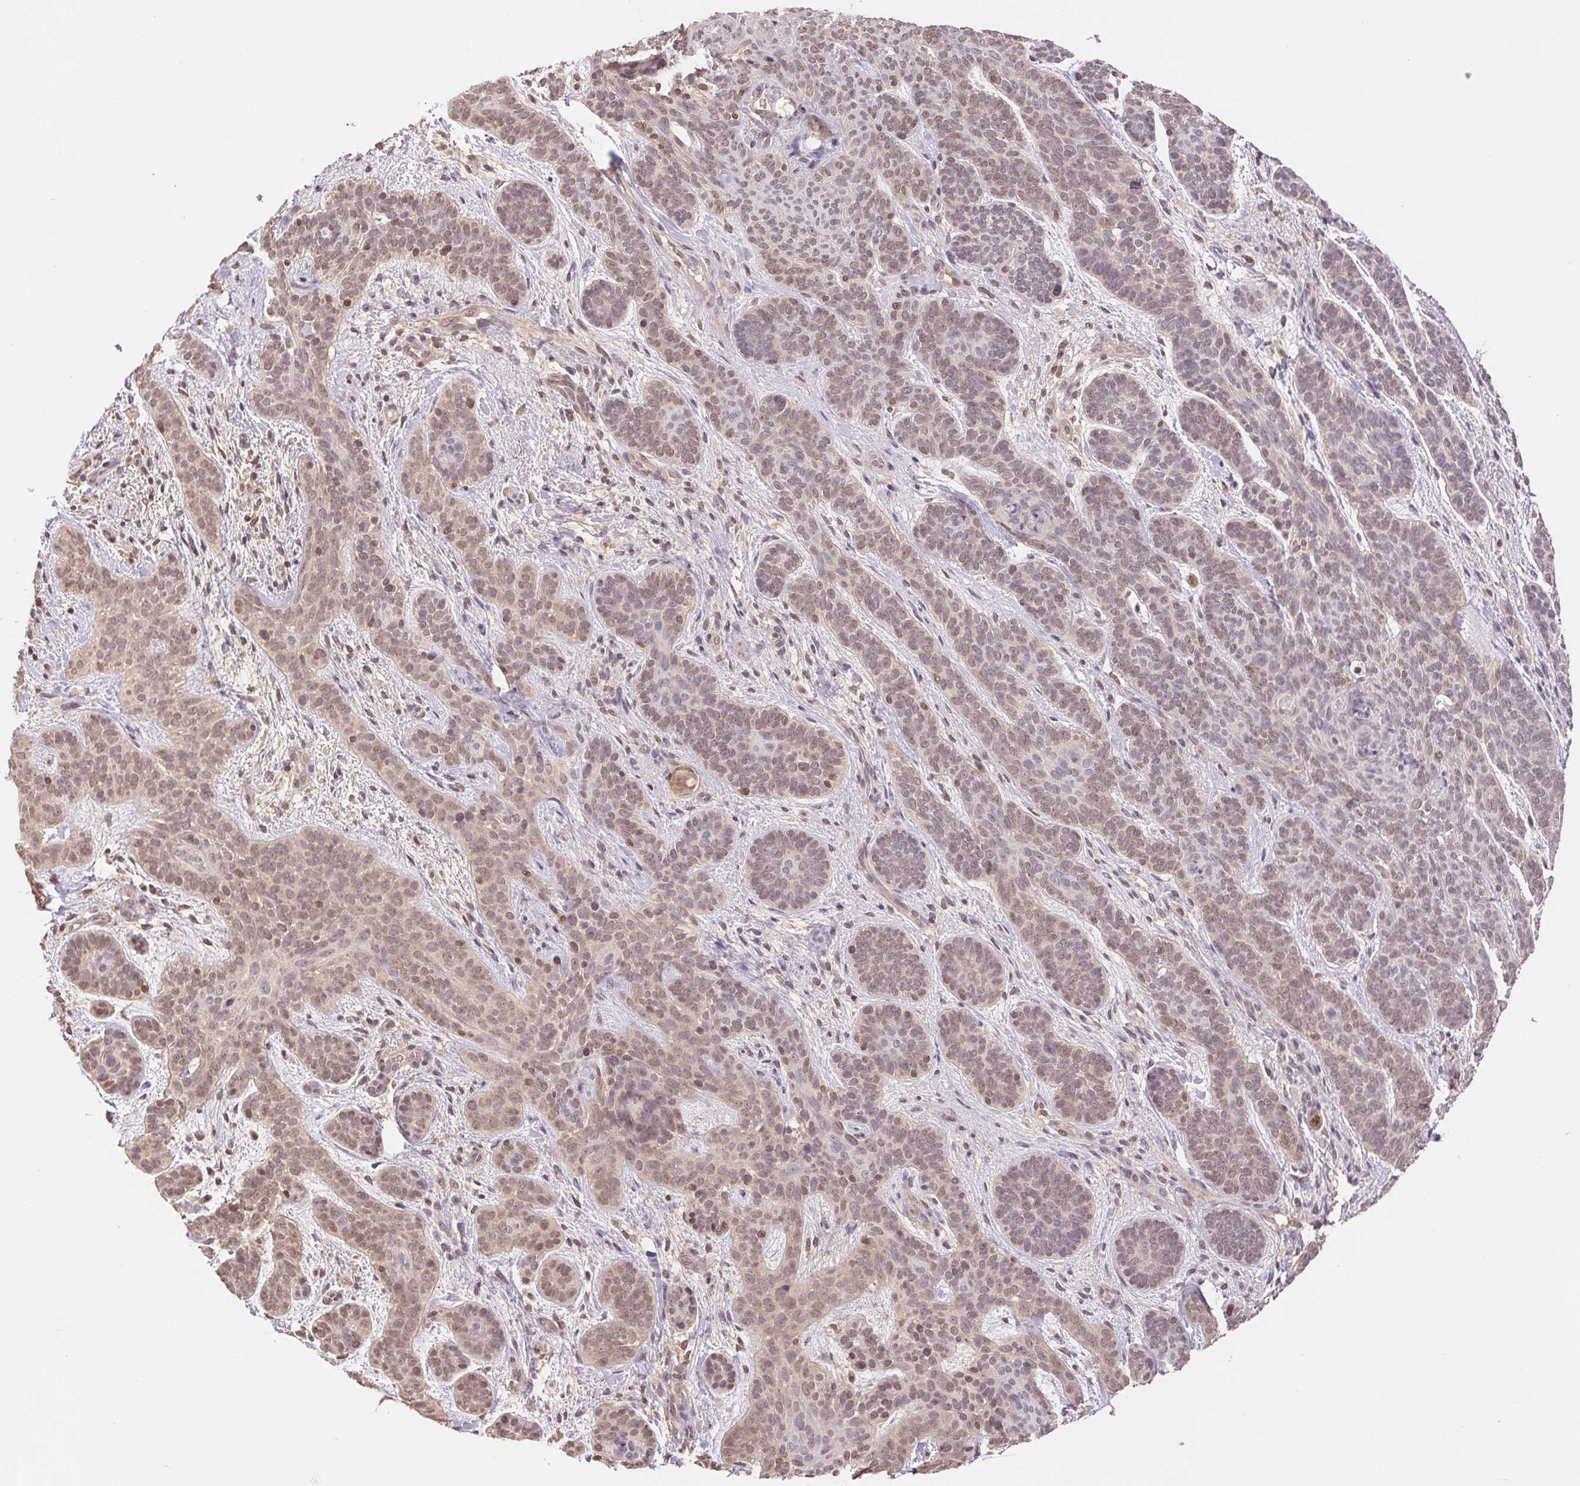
{"staining": {"intensity": "weak", "quantity": ">75%", "location": "nuclear"}, "tissue": "skin cancer", "cell_type": "Tumor cells", "image_type": "cancer", "snomed": [{"axis": "morphology", "description": "Basal cell carcinoma"}, {"axis": "topography", "description": "Skin"}], "caption": "The photomicrograph reveals staining of basal cell carcinoma (skin), revealing weak nuclear protein positivity (brown color) within tumor cells.", "gene": "CDC123", "patient": {"sex": "female", "age": 82}}